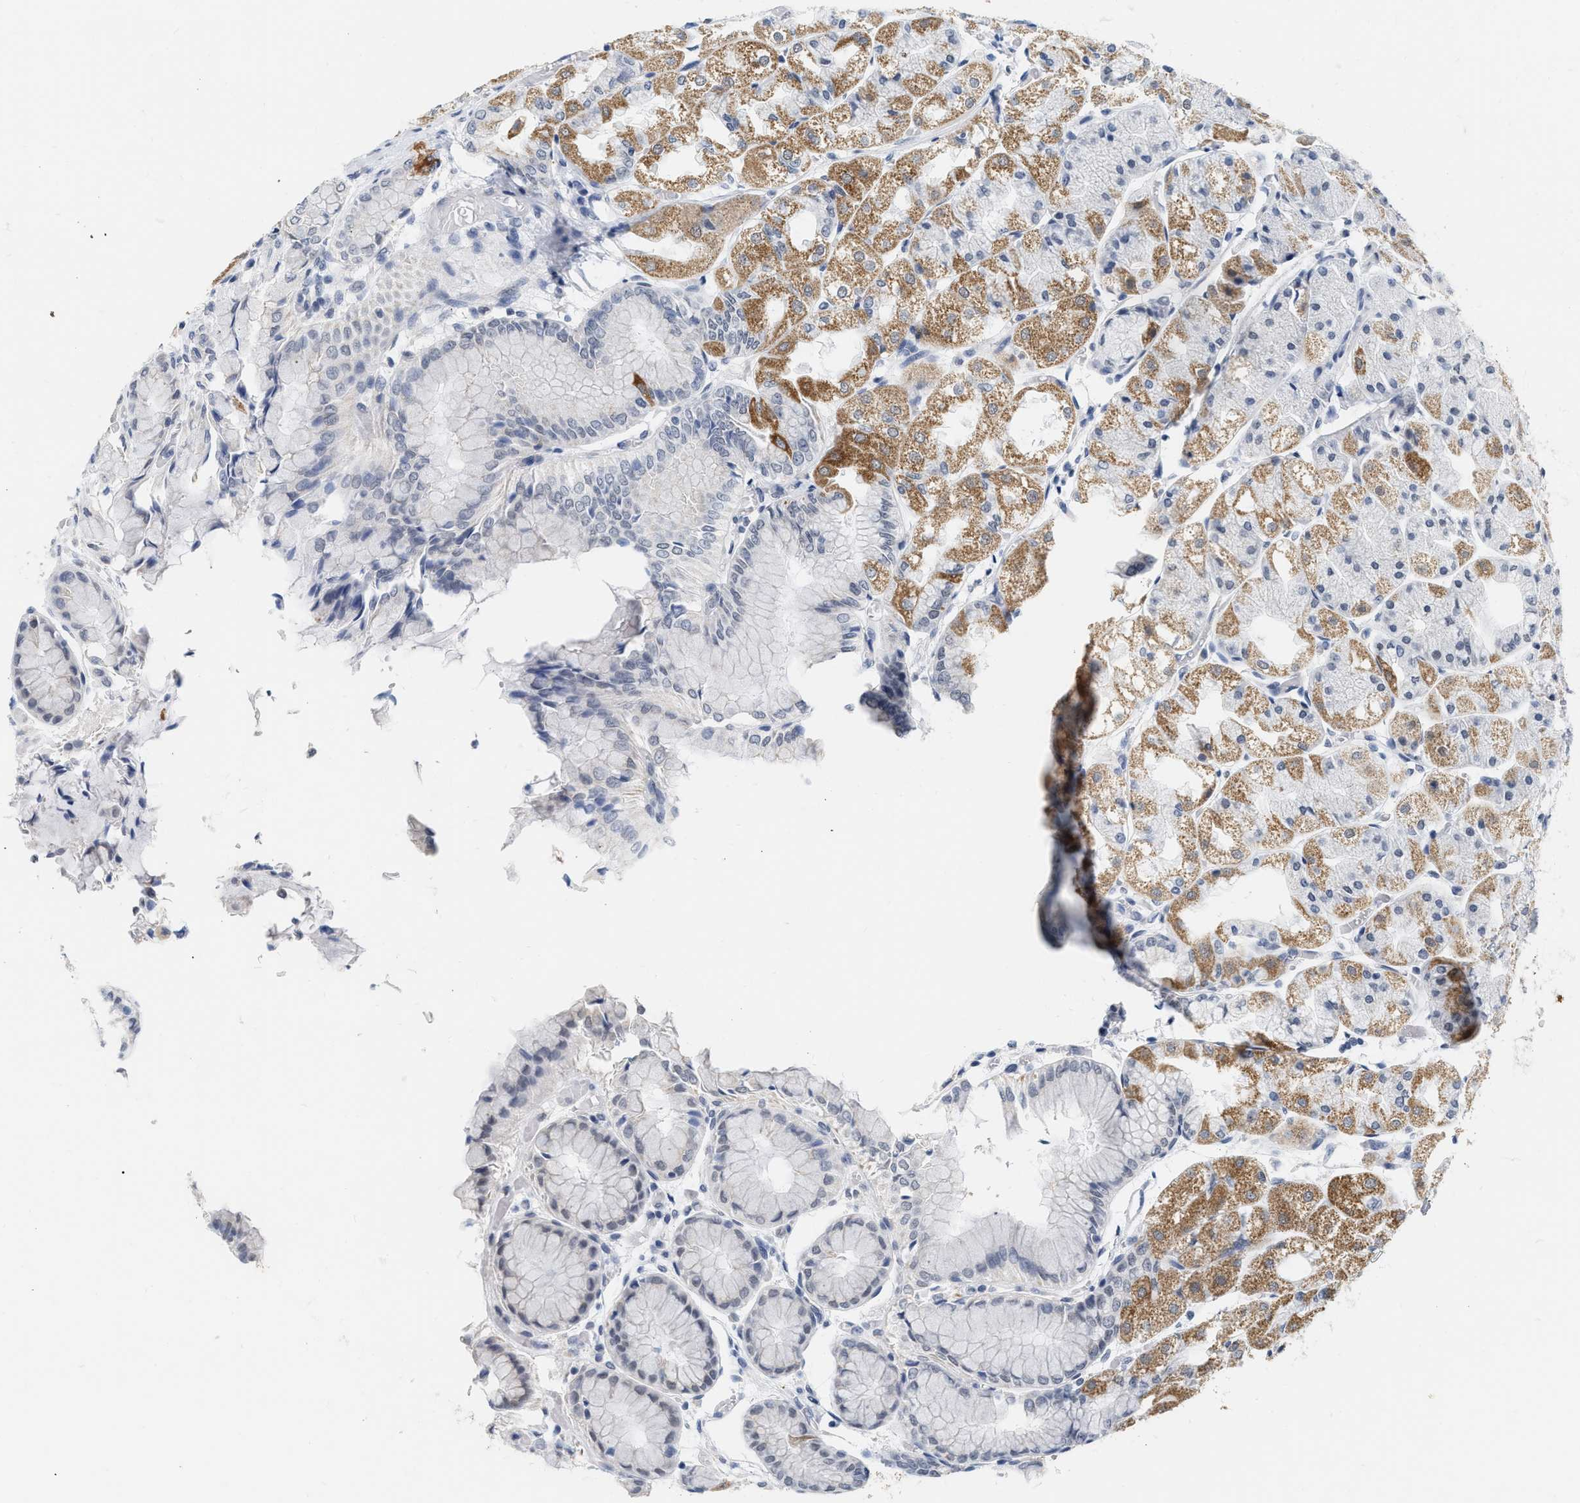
{"staining": {"intensity": "moderate", "quantity": "<25%", "location": "cytoplasmic/membranous"}, "tissue": "stomach", "cell_type": "Glandular cells", "image_type": "normal", "snomed": [{"axis": "morphology", "description": "Normal tissue, NOS"}, {"axis": "topography", "description": "Stomach, upper"}], "caption": "The immunohistochemical stain labels moderate cytoplasmic/membranous staining in glandular cells of normal stomach.", "gene": "XIRP1", "patient": {"sex": "male", "age": 72}}